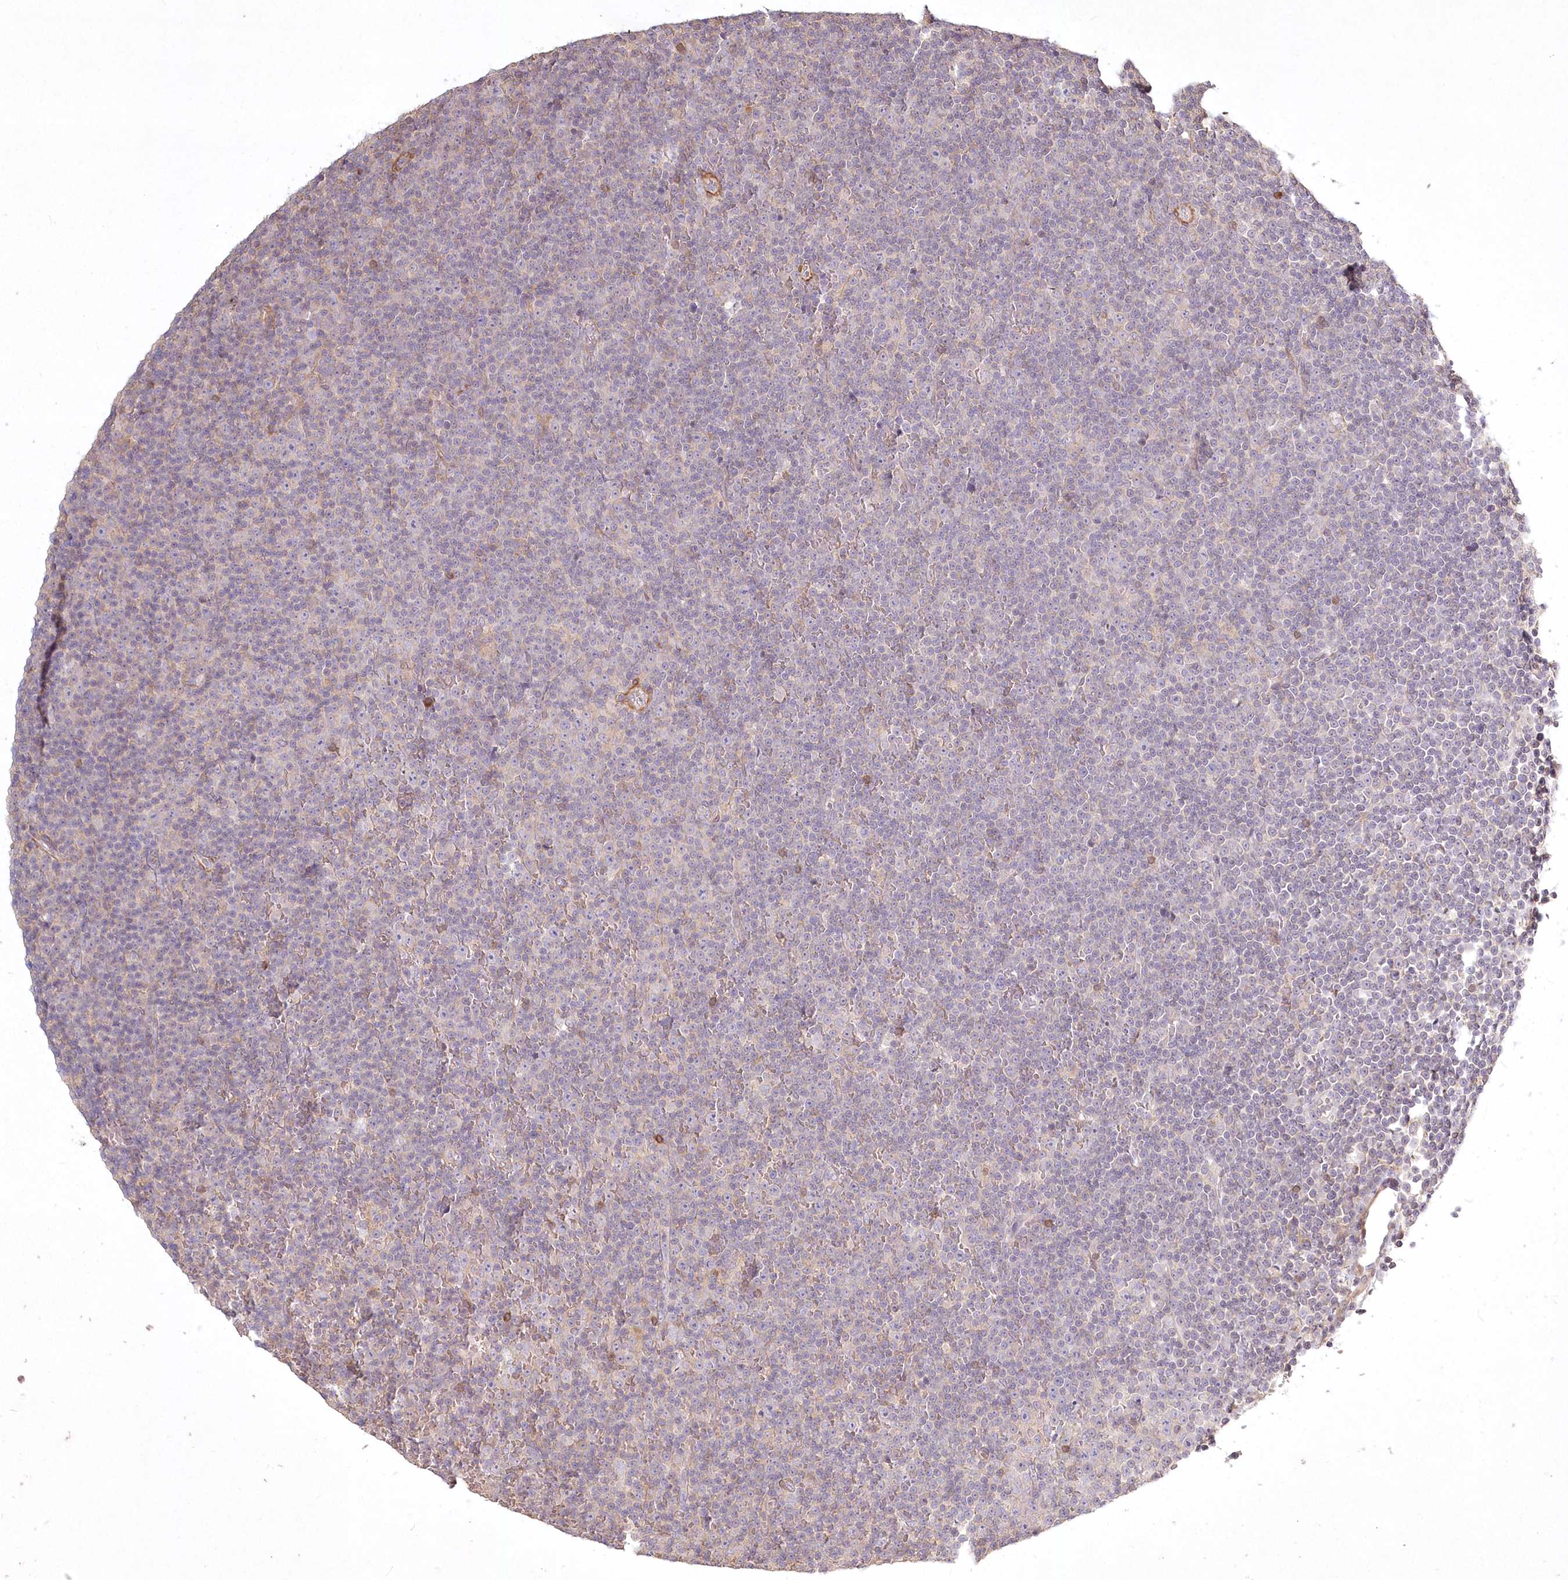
{"staining": {"intensity": "negative", "quantity": "none", "location": "none"}, "tissue": "lymphoma", "cell_type": "Tumor cells", "image_type": "cancer", "snomed": [{"axis": "morphology", "description": "Malignant lymphoma, non-Hodgkin's type, Low grade"}, {"axis": "topography", "description": "Lymph node"}], "caption": "Immunohistochemistry (IHC) histopathology image of neoplastic tissue: human malignant lymphoma, non-Hodgkin's type (low-grade) stained with DAB shows no significant protein positivity in tumor cells.", "gene": "INPP4B", "patient": {"sex": "female", "age": 67}}